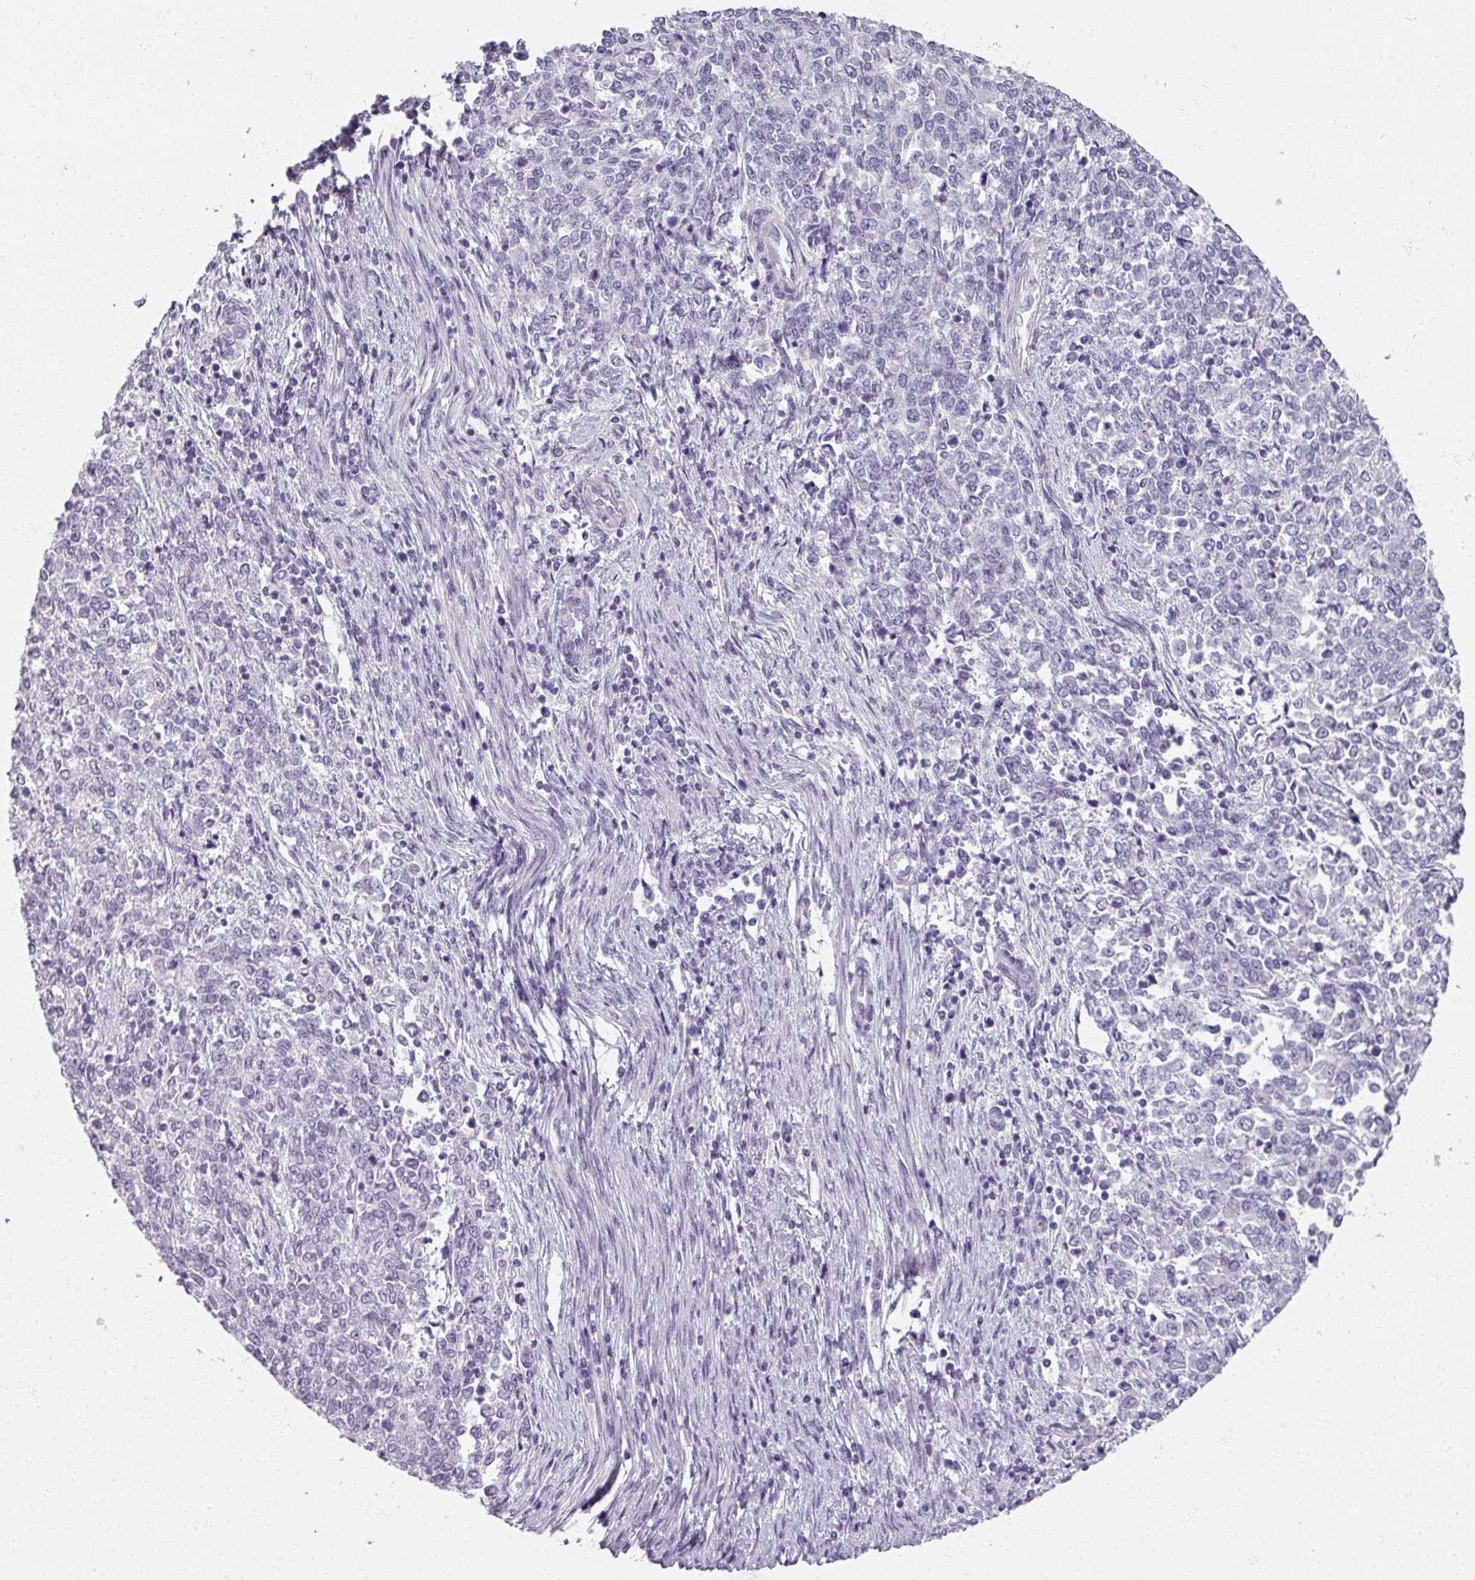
{"staining": {"intensity": "negative", "quantity": "none", "location": "none"}, "tissue": "endometrial cancer", "cell_type": "Tumor cells", "image_type": "cancer", "snomed": [{"axis": "morphology", "description": "Adenocarcinoma, NOS"}, {"axis": "topography", "description": "Endometrium"}], "caption": "This is an IHC micrograph of endometrial adenocarcinoma. There is no expression in tumor cells.", "gene": "RFPL2", "patient": {"sex": "female", "age": 50}}